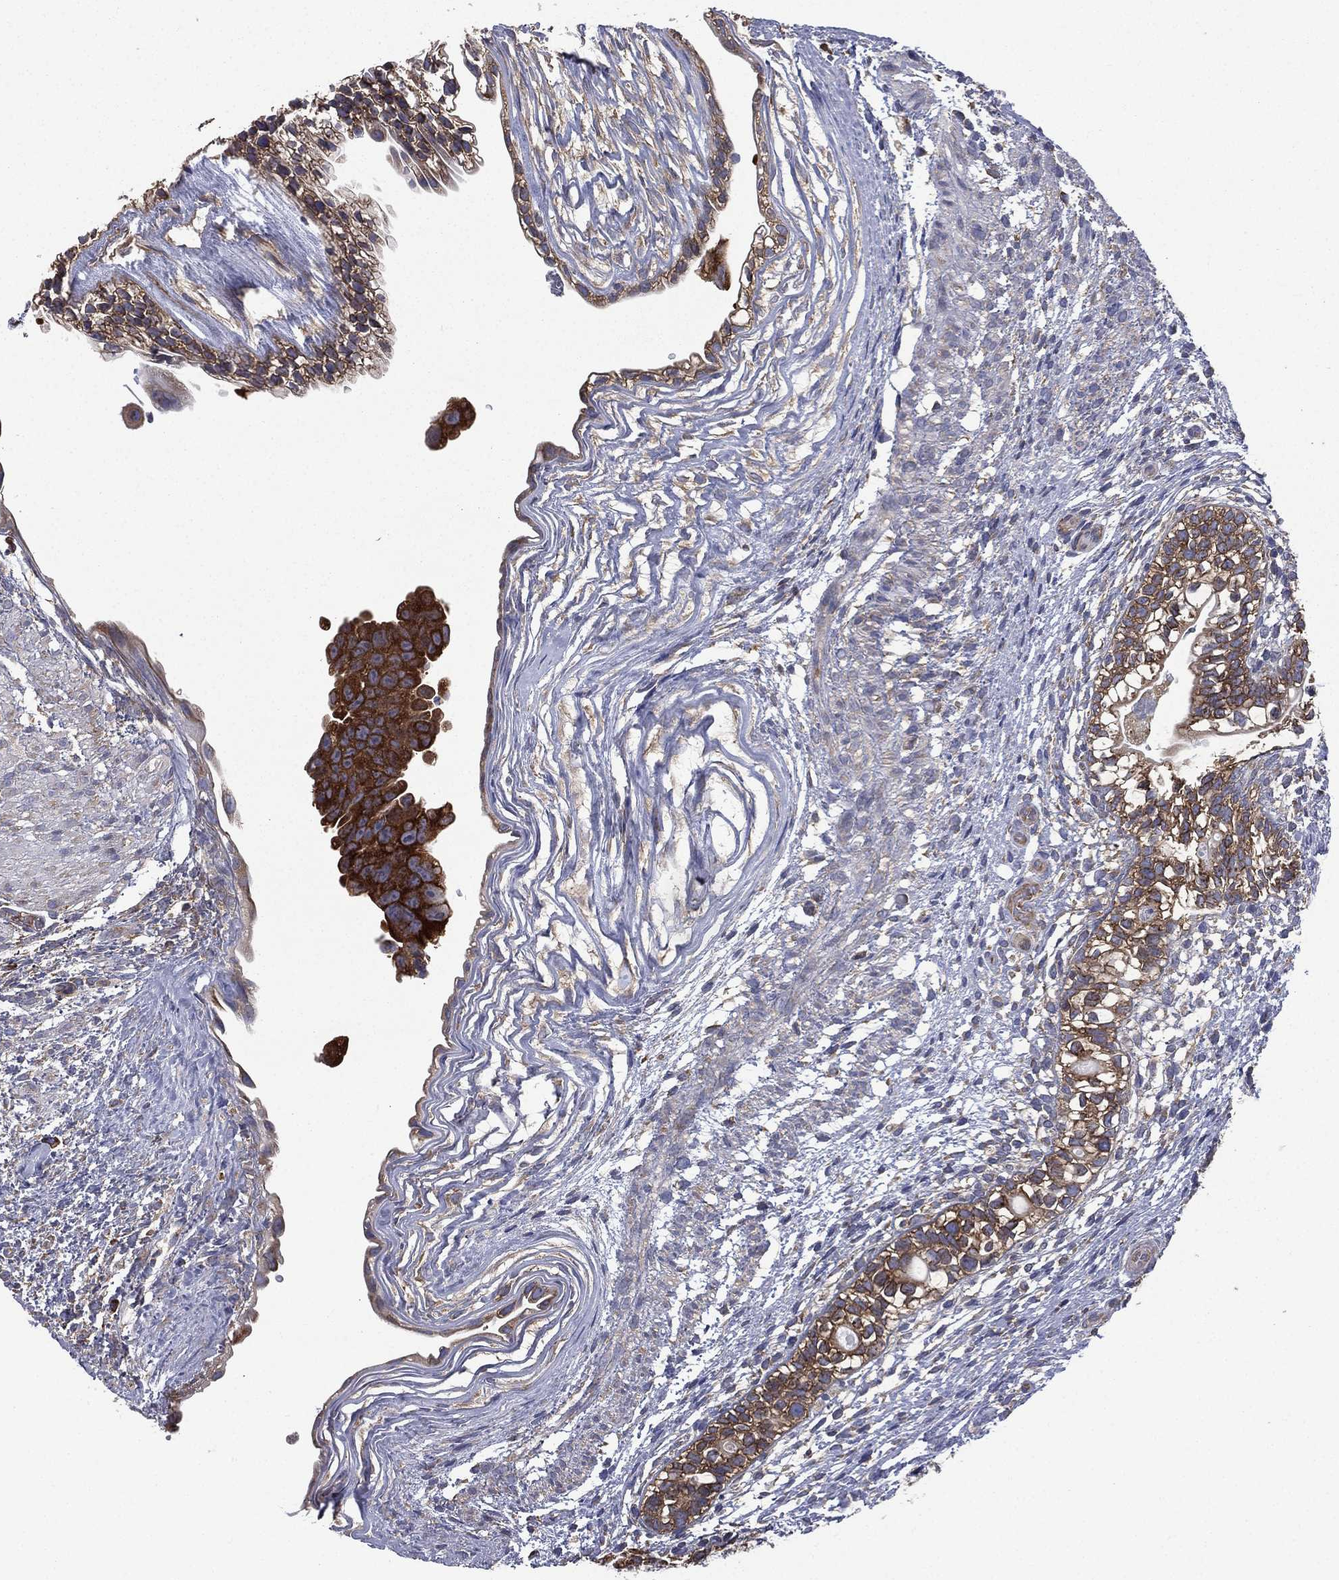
{"staining": {"intensity": "strong", "quantity": "25%-75%", "location": "cytoplasmic/membranous"}, "tissue": "testis cancer", "cell_type": "Tumor cells", "image_type": "cancer", "snomed": [{"axis": "morphology", "description": "Normal tissue, NOS"}, {"axis": "morphology", "description": "Carcinoma, Embryonal, NOS"}, {"axis": "topography", "description": "Testis"}, {"axis": "topography", "description": "Epididymis"}], "caption": "An immunohistochemistry (IHC) photomicrograph of tumor tissue is shown. Protein staining in brown labels strong cytoplasmic/membranous positivity in testis cancer within tumor cells. The staining is performed using DAB brown chromogen to label protein expression. The nuclei are counter-stained blue using hematoxylin.", "gene": "FARSA", "patient": {"sex": "male", "age": 24}}